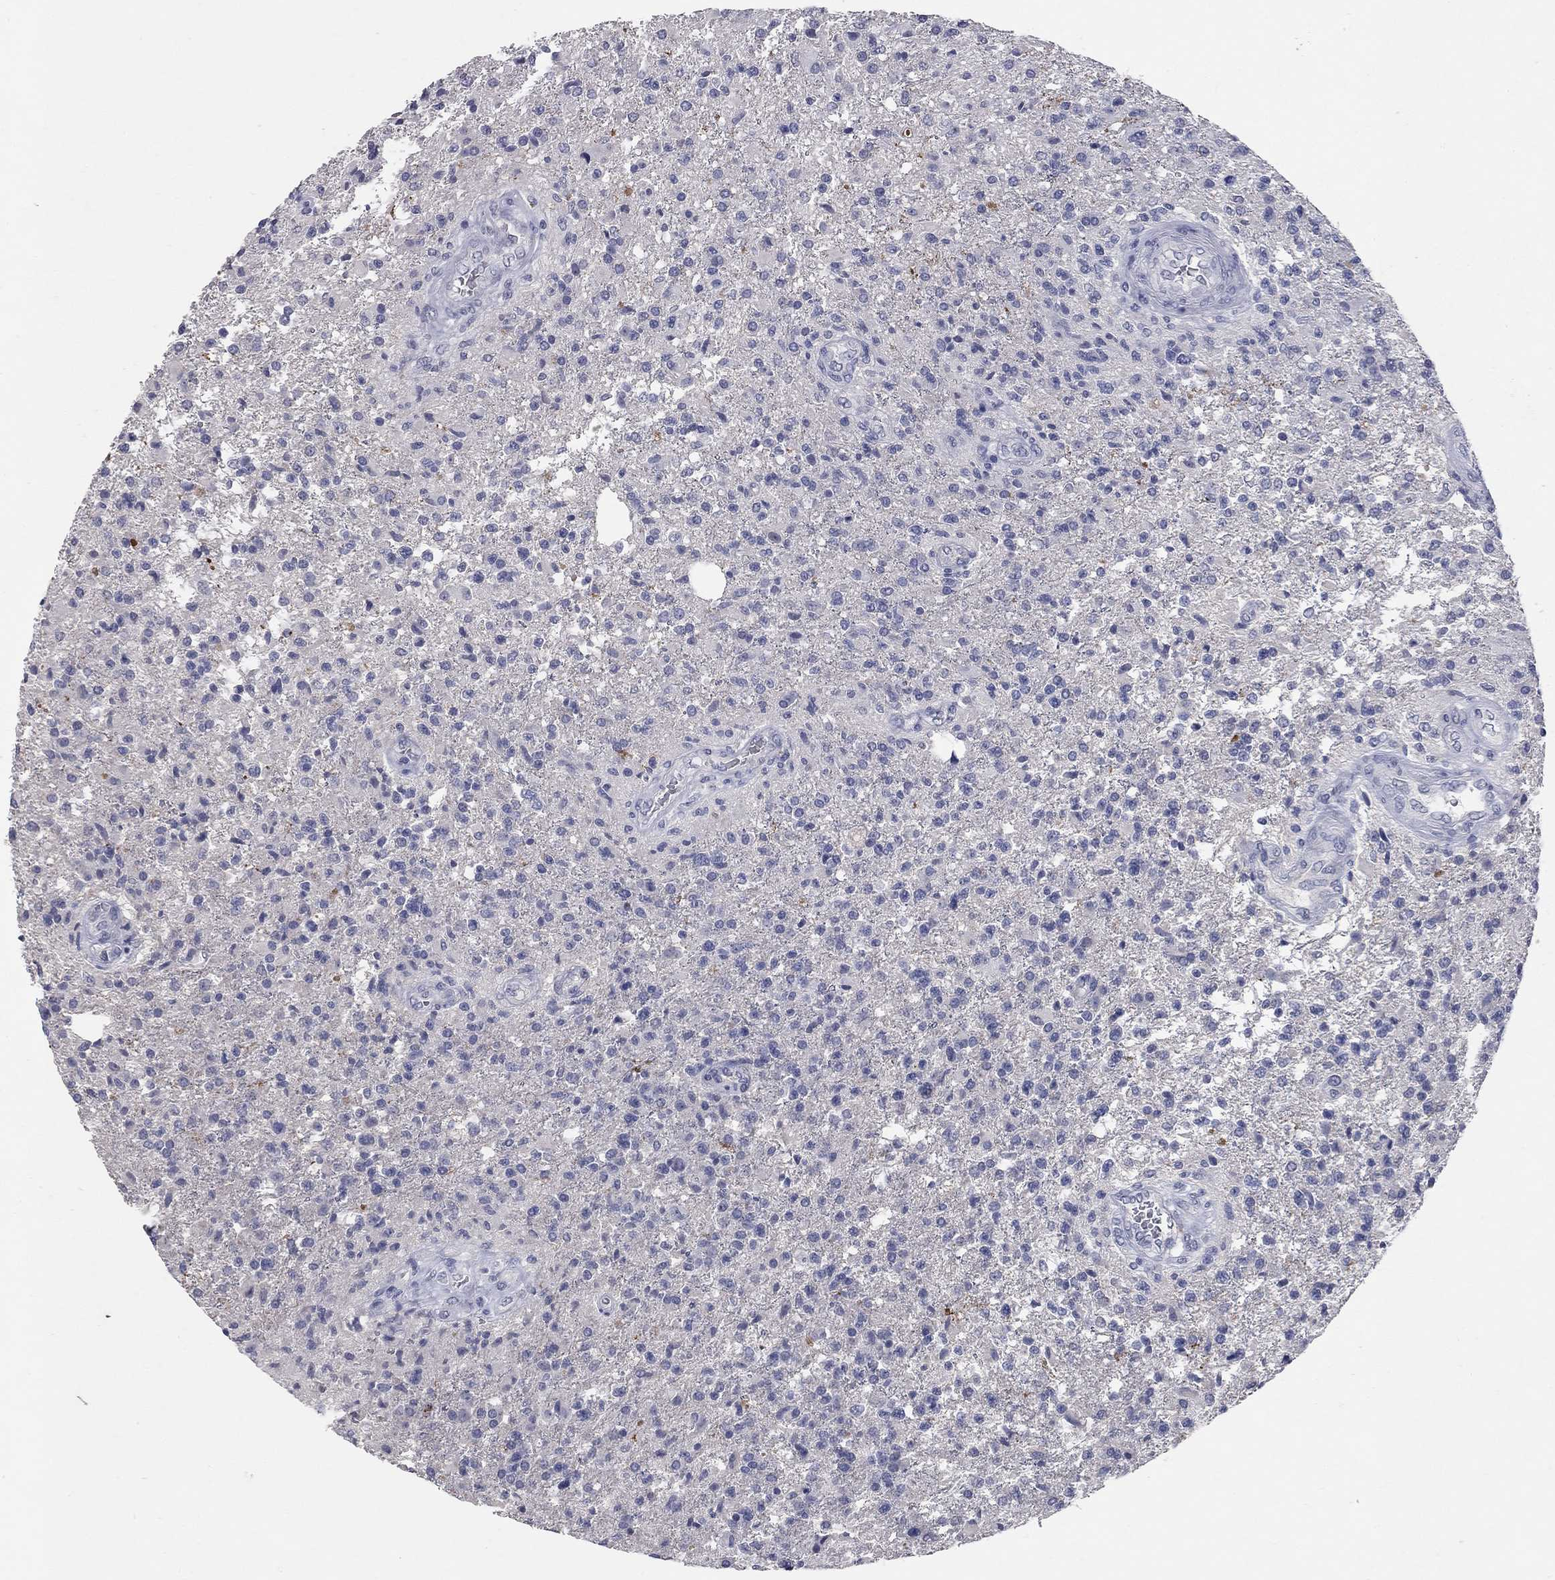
{"staining": {"intensity": "negative", "quantity": "none", "location": "none"}, "tissue": "glioma", "cell_type": "Tumor cells", "image_type": "cancer", "snomed": [{"axis": "morphology", "description": "Glioma, malignant, High grade"}, {"axis": "topography", "description": "Brain"}], "caption": "The histopathology image demonstrates no significant expression in tumor cells of high-grade glioma (malignant).", "gene": "SYT12", "patient": {"sex": "male", "age": 56}}